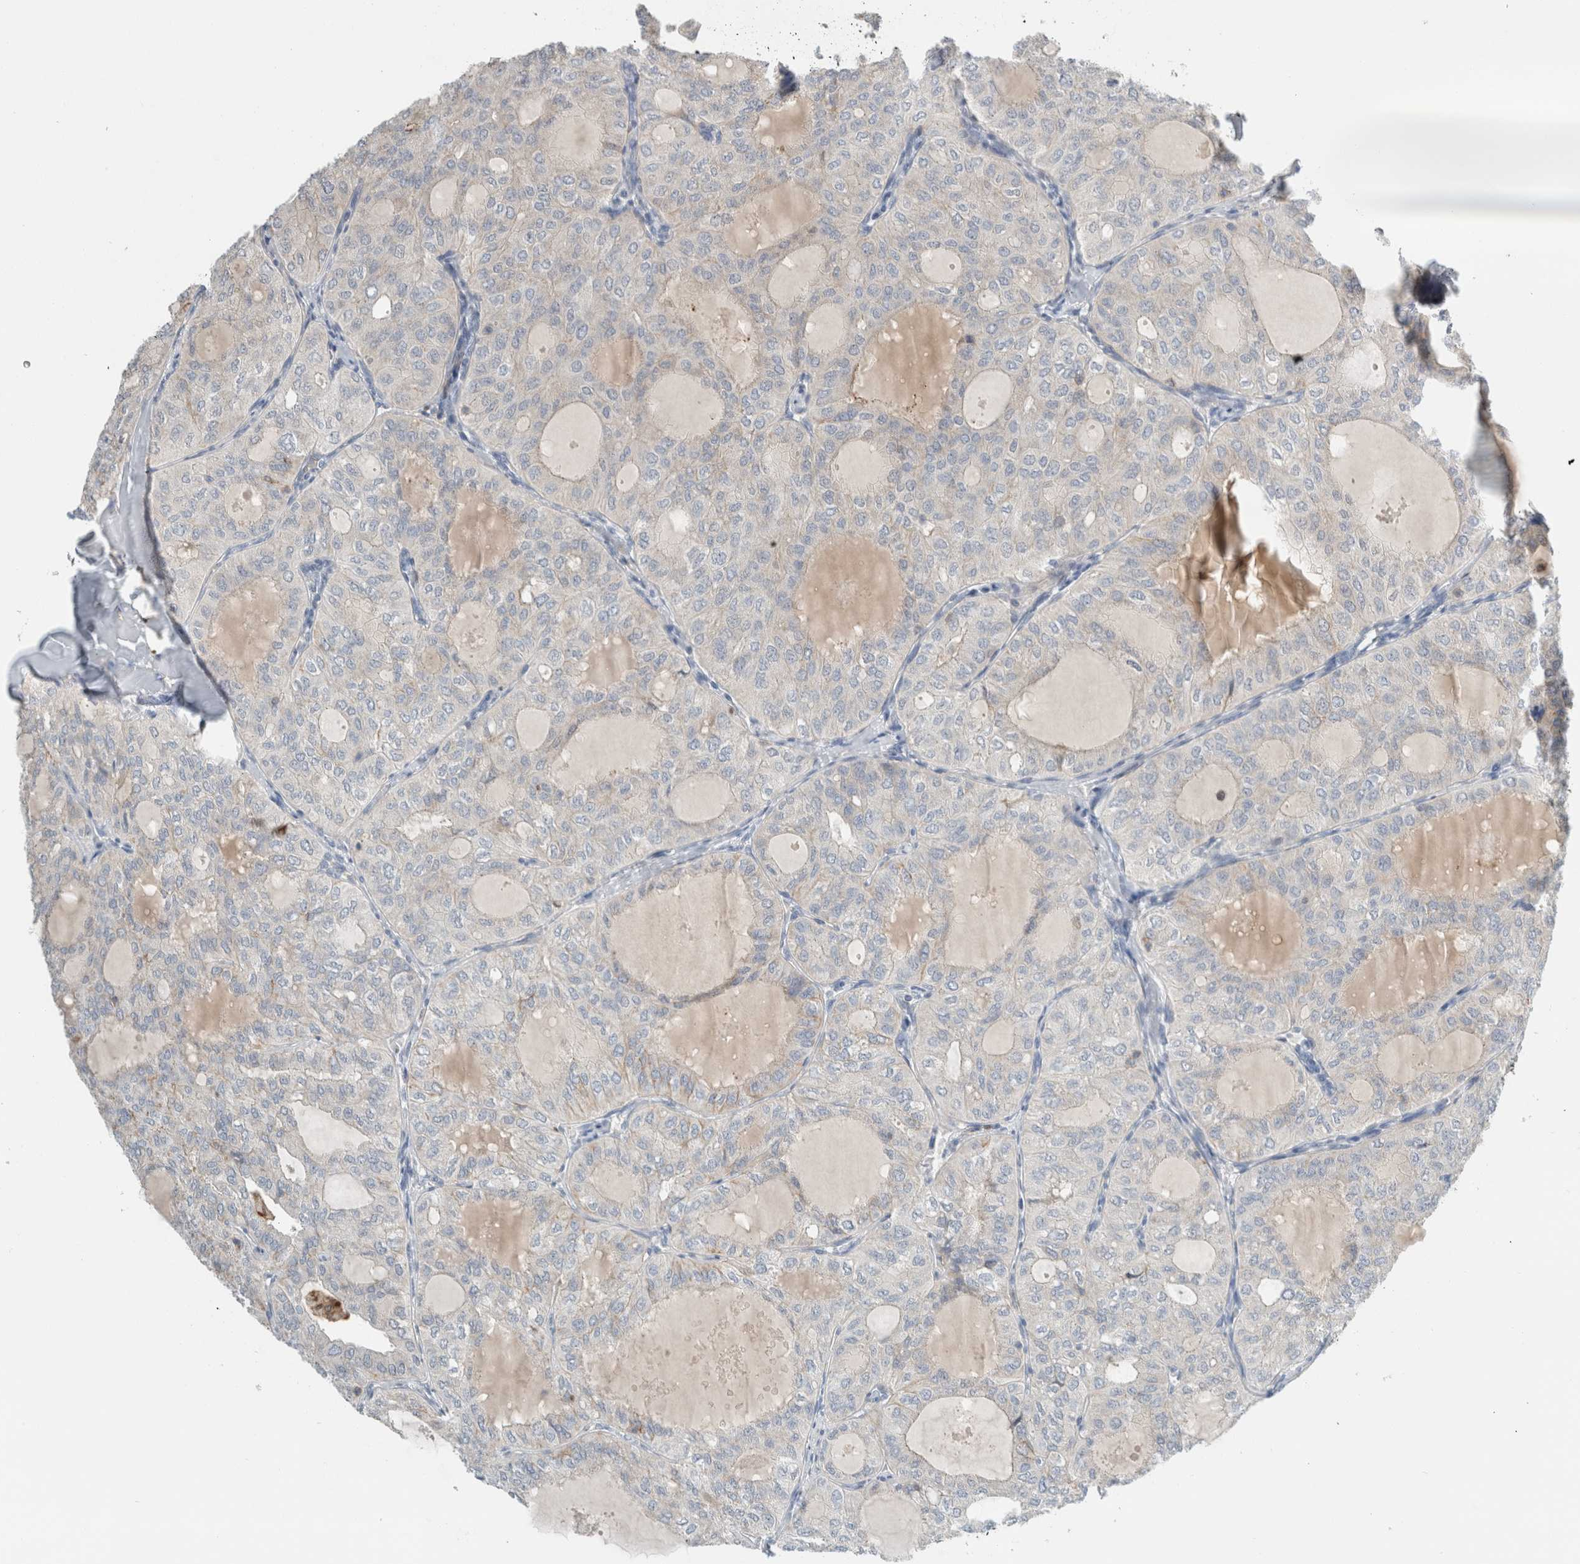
{"staining": {"intensity": "negative", "quantity": "none", "location": "none"}, "tissue": "thyroid cancer", "cell_type": "Tumor cells", "image_type": "cancer", "snomed": [{"axis": "morphology", "description": "Follicular adenoma carcinoma, NOS"}, {"axis": "topography", "description": "Thyroid gland"}], "caption": "Immunohistochemical staining of human thyroid cancer (follicular adenoma carcinoma) shows no significant staining in tumor cells. The staining is performed using DAB brown chromogen with nuclei counter-stained in using hematoxylin.", "gene": "ERCC6L2", "patient": {"sex": "male", "age": 75}}